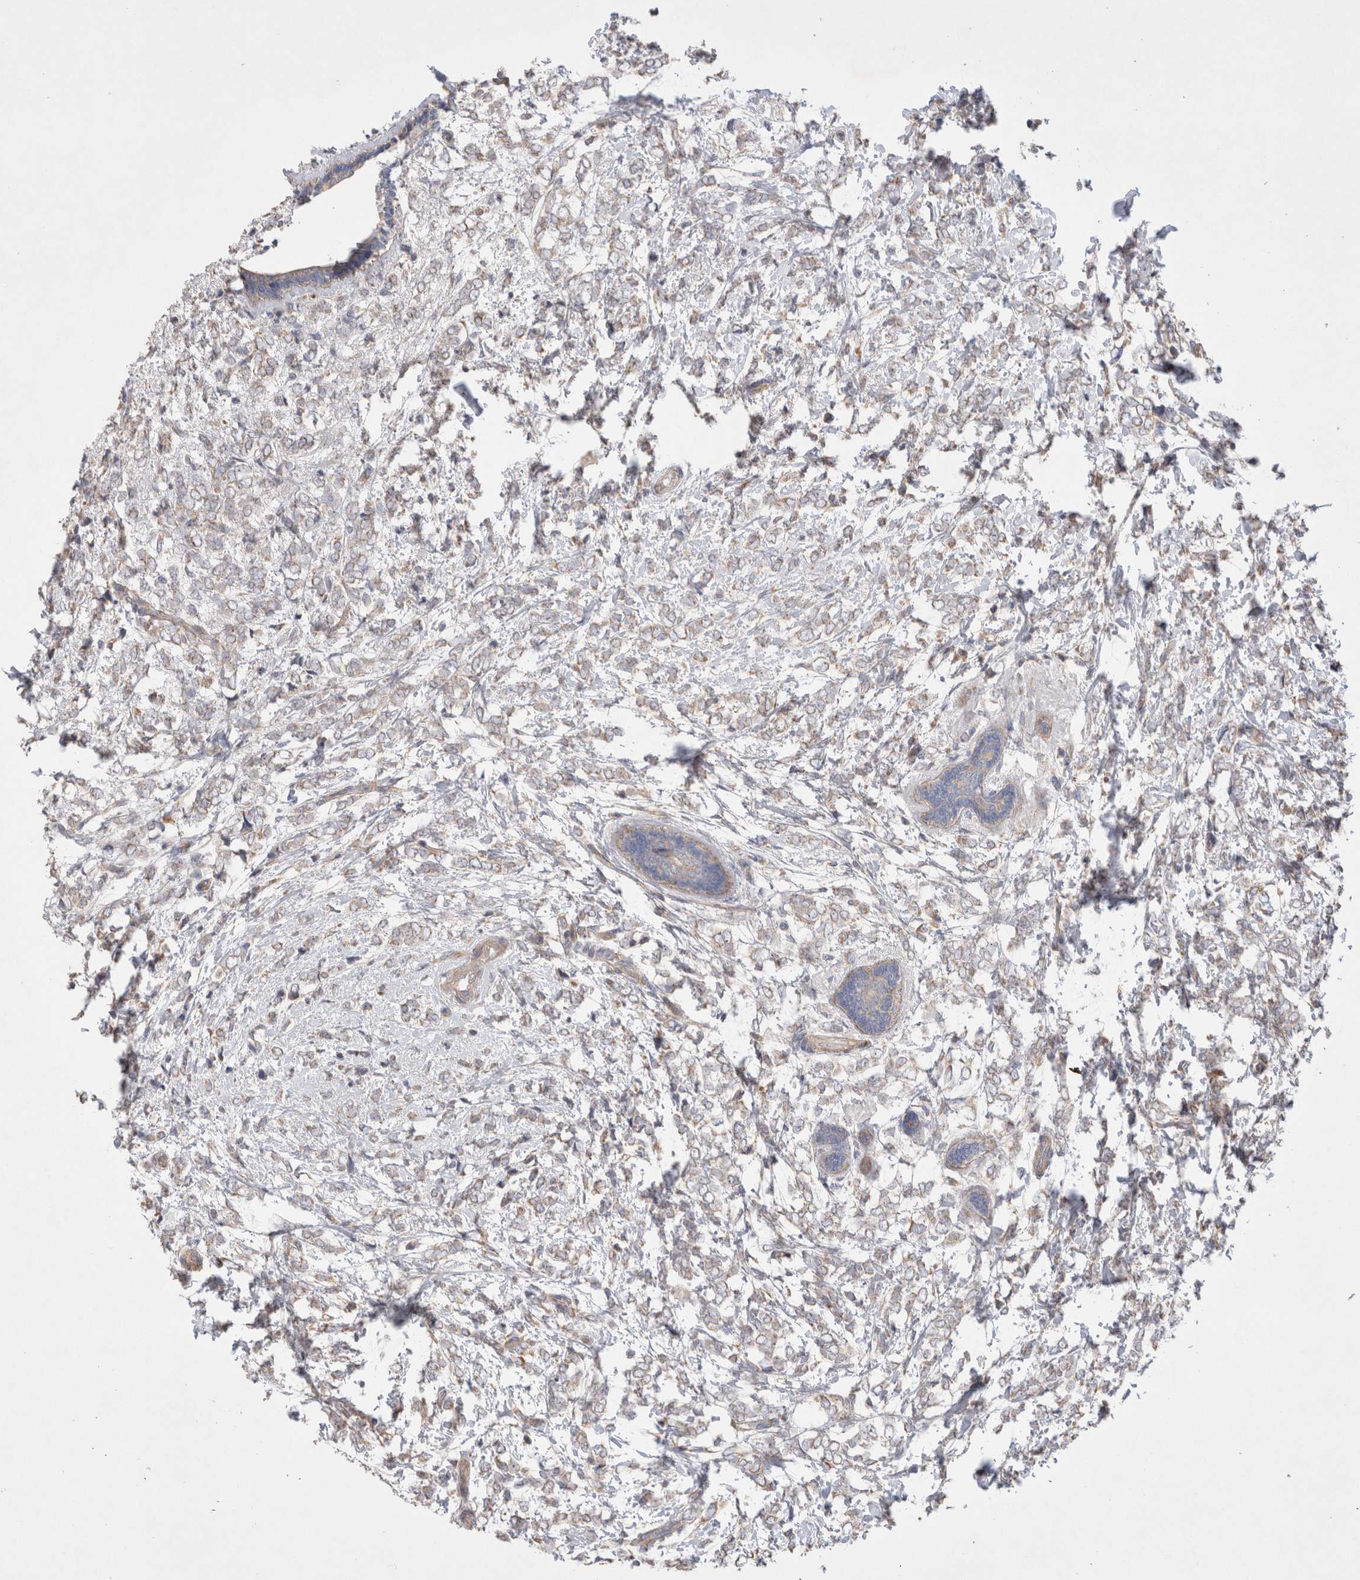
{"staining": {"intensity": "weak", "quantity": "<25%", "location": "cytoplasmic/membranous"}, "tissue": "breast cancer", "cell_type": "Tumor cells", "image_type": "cancer", "snomed": [{"axis": "morphology", "description": "Normal tissue, NOS"}, {"axis": "morphology", "description": "Lobular carcinoma"}, {"axis": "topography", "description": "Breast"}], "caption": "This is a micrograph of IHC staining of lobular carcinoma (breast), which shows no positivity in tumor cells.", "gene": "TBC1D16", "patient": {"sex": "female", "age": 47}}